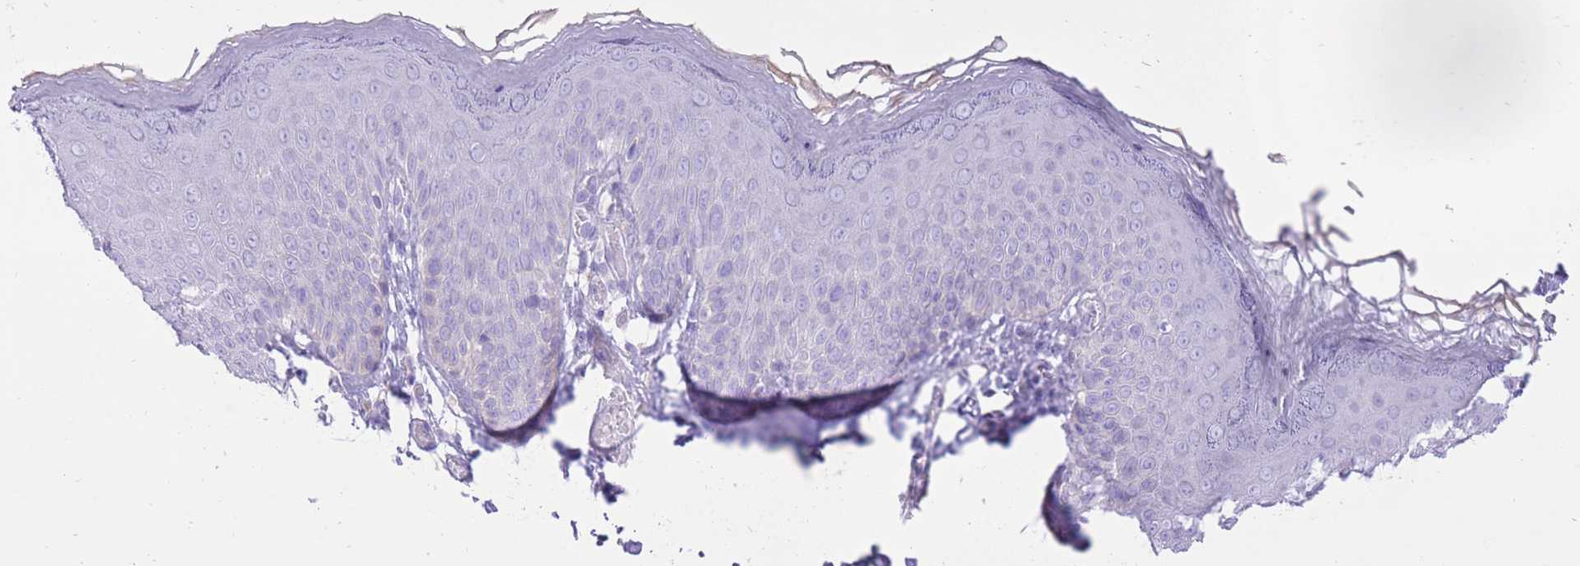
{"staining": {"intensity": "negative", "quantity": "none", "location": "none"}, "tissue": "skin", "cell_type": "Epidermal cells", "image_type": "normal", "snomed": [{"axis": "morphology", "description": "Normal tissue, NOS"}, {"axis": "topography", "description": "Anal"}], "caption": "IHC image of normal skin stained for a protein (brown), which reveals no positivity in epidermal cells.", "gene": "SLC4A4", "patient": {"sex": "female", "age": 40}}